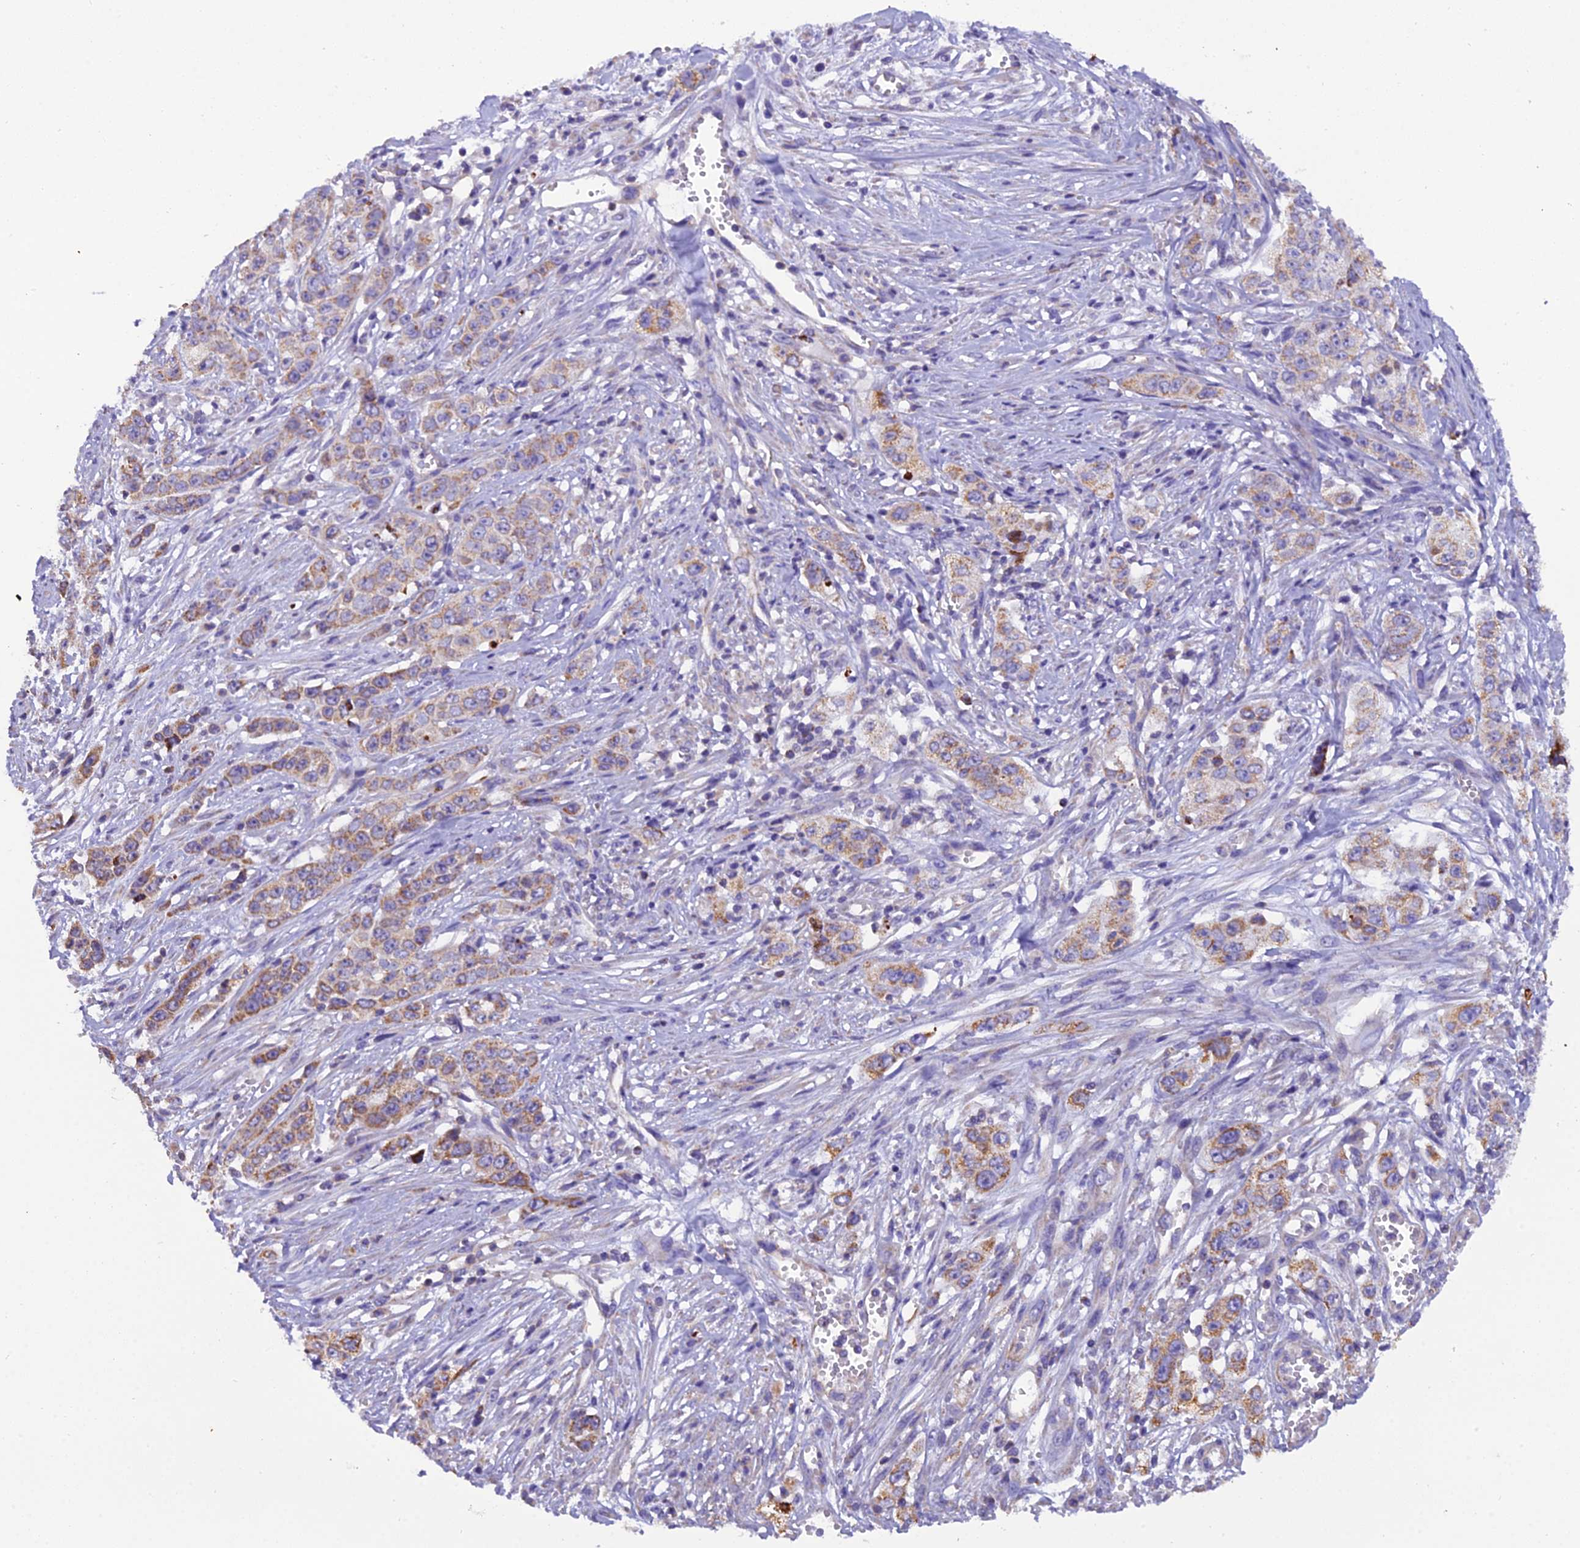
{"staining": {"intensity": "moderate", "quantity": "25%-75%", "location": "cytoplasmic/membranous"}, "tissue": "stomach cancer", "cell_type": "Tumor cells", "image_type": "cancer", "snomed": [{"axis": "morphology", "description": "Adenocarcinoma, NOS"}, {"axis": "topography", "description": "Stomach, upper"}], "caption": "Immunohistochemical staining of human stomach cancer displays moderate cytoplasmic/membranous protein positivity in approximately 25%-75% of tumor cells. The staining was performed using DAB (3,3'-diaminobenzidine), with brown indicating positive protein expression. Nuclei are stained blue with hematoxylin.", "gene": "GPD1", "patient": {"sex": "male", "age": 62}}